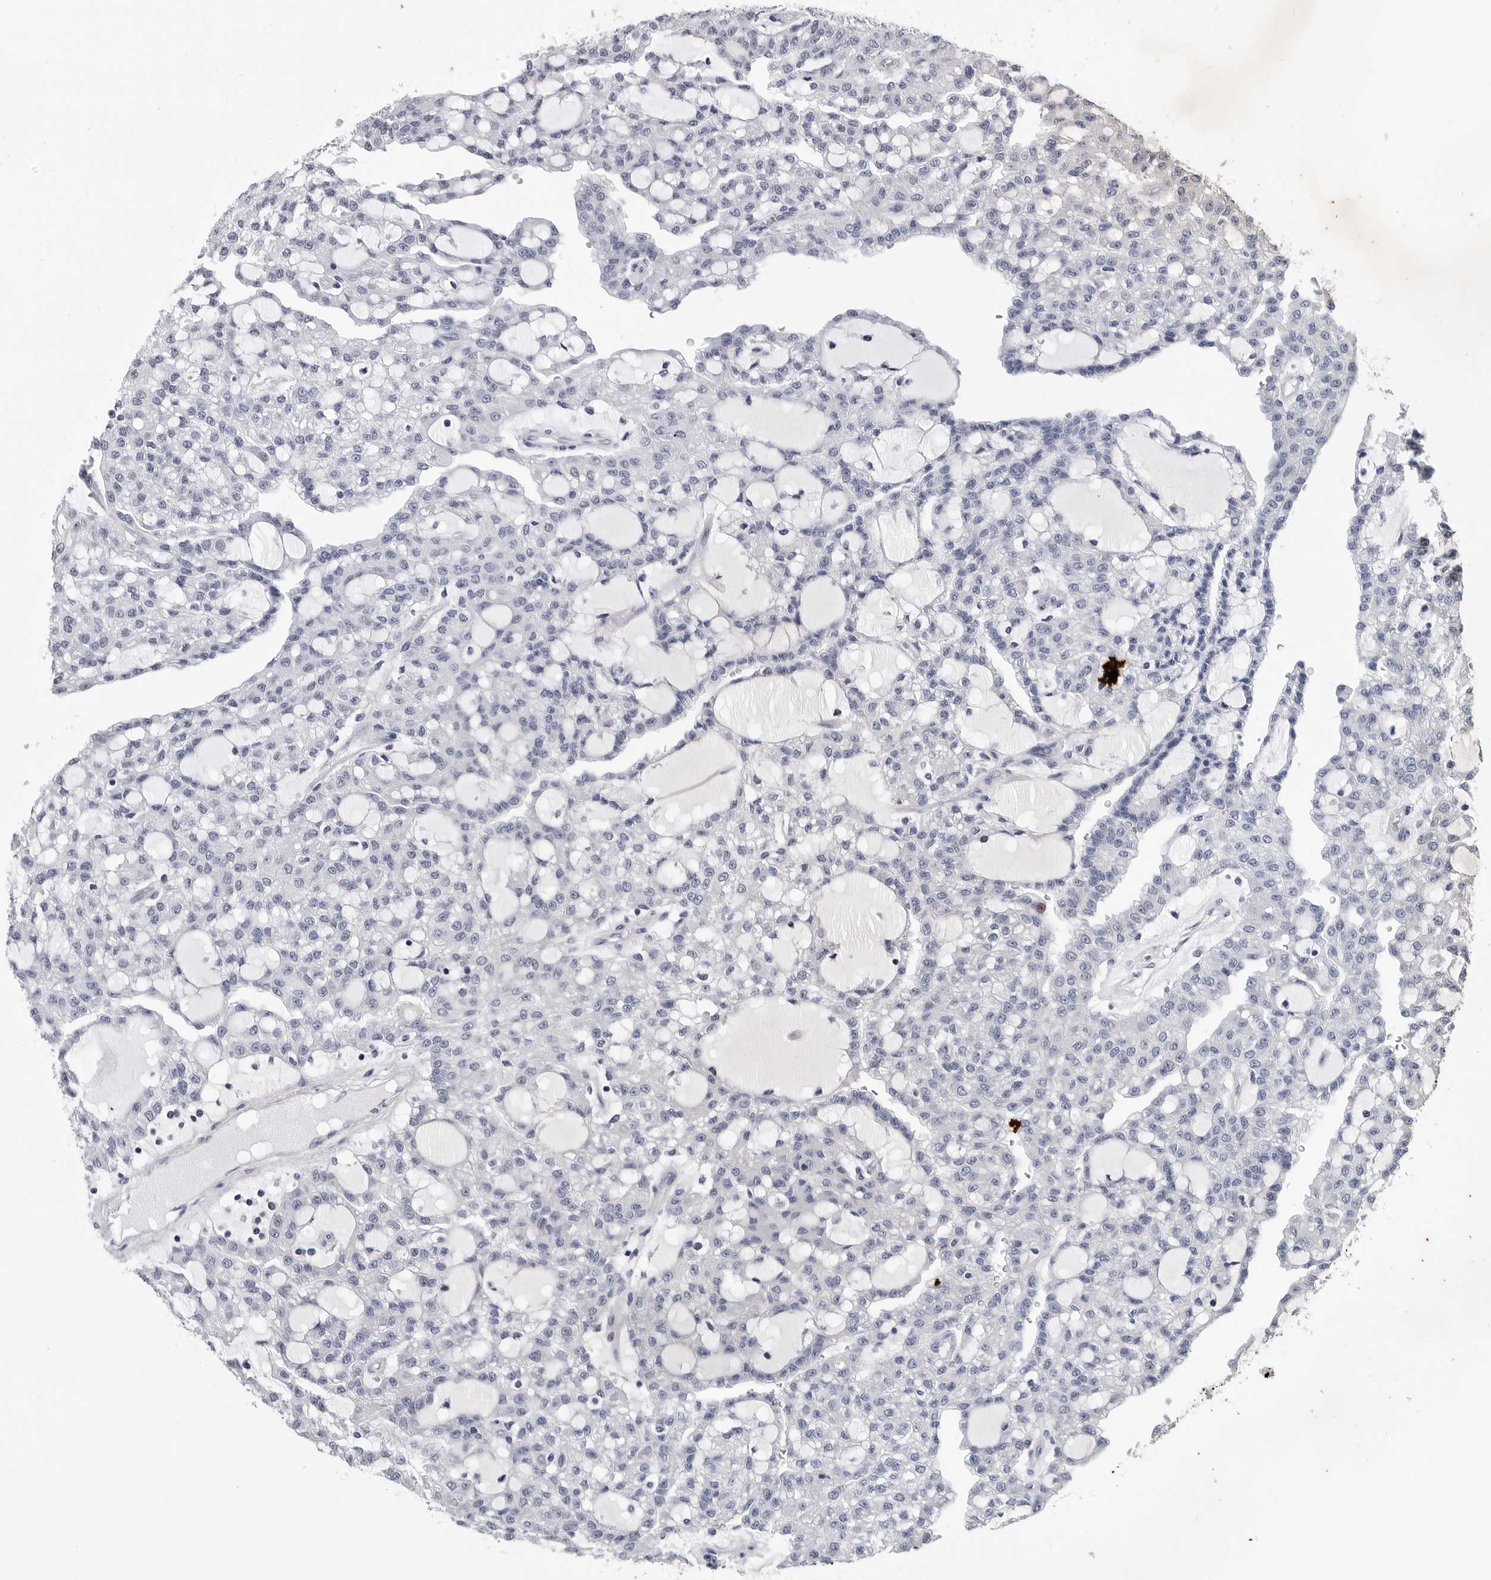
{"staining": {"intensity": "negative", "quantity": "none", "location": "none"}, "tissue": "renal cancer", "cell_type": "Tumor cells", "image_type": "cancer", "snomed": [{"axis": "morphology", "description": "Adenocarcinoma, NOS"}, {"axis": "topography", "description": "Kidney"}], "caption": "The immunohistochemistry (IHC) photomicrograph has no significant staining in tumor cells of renal adenocarcinoma tissue.", "gene": "GNL2", "patient": {"sex": "male", "age": 63}}